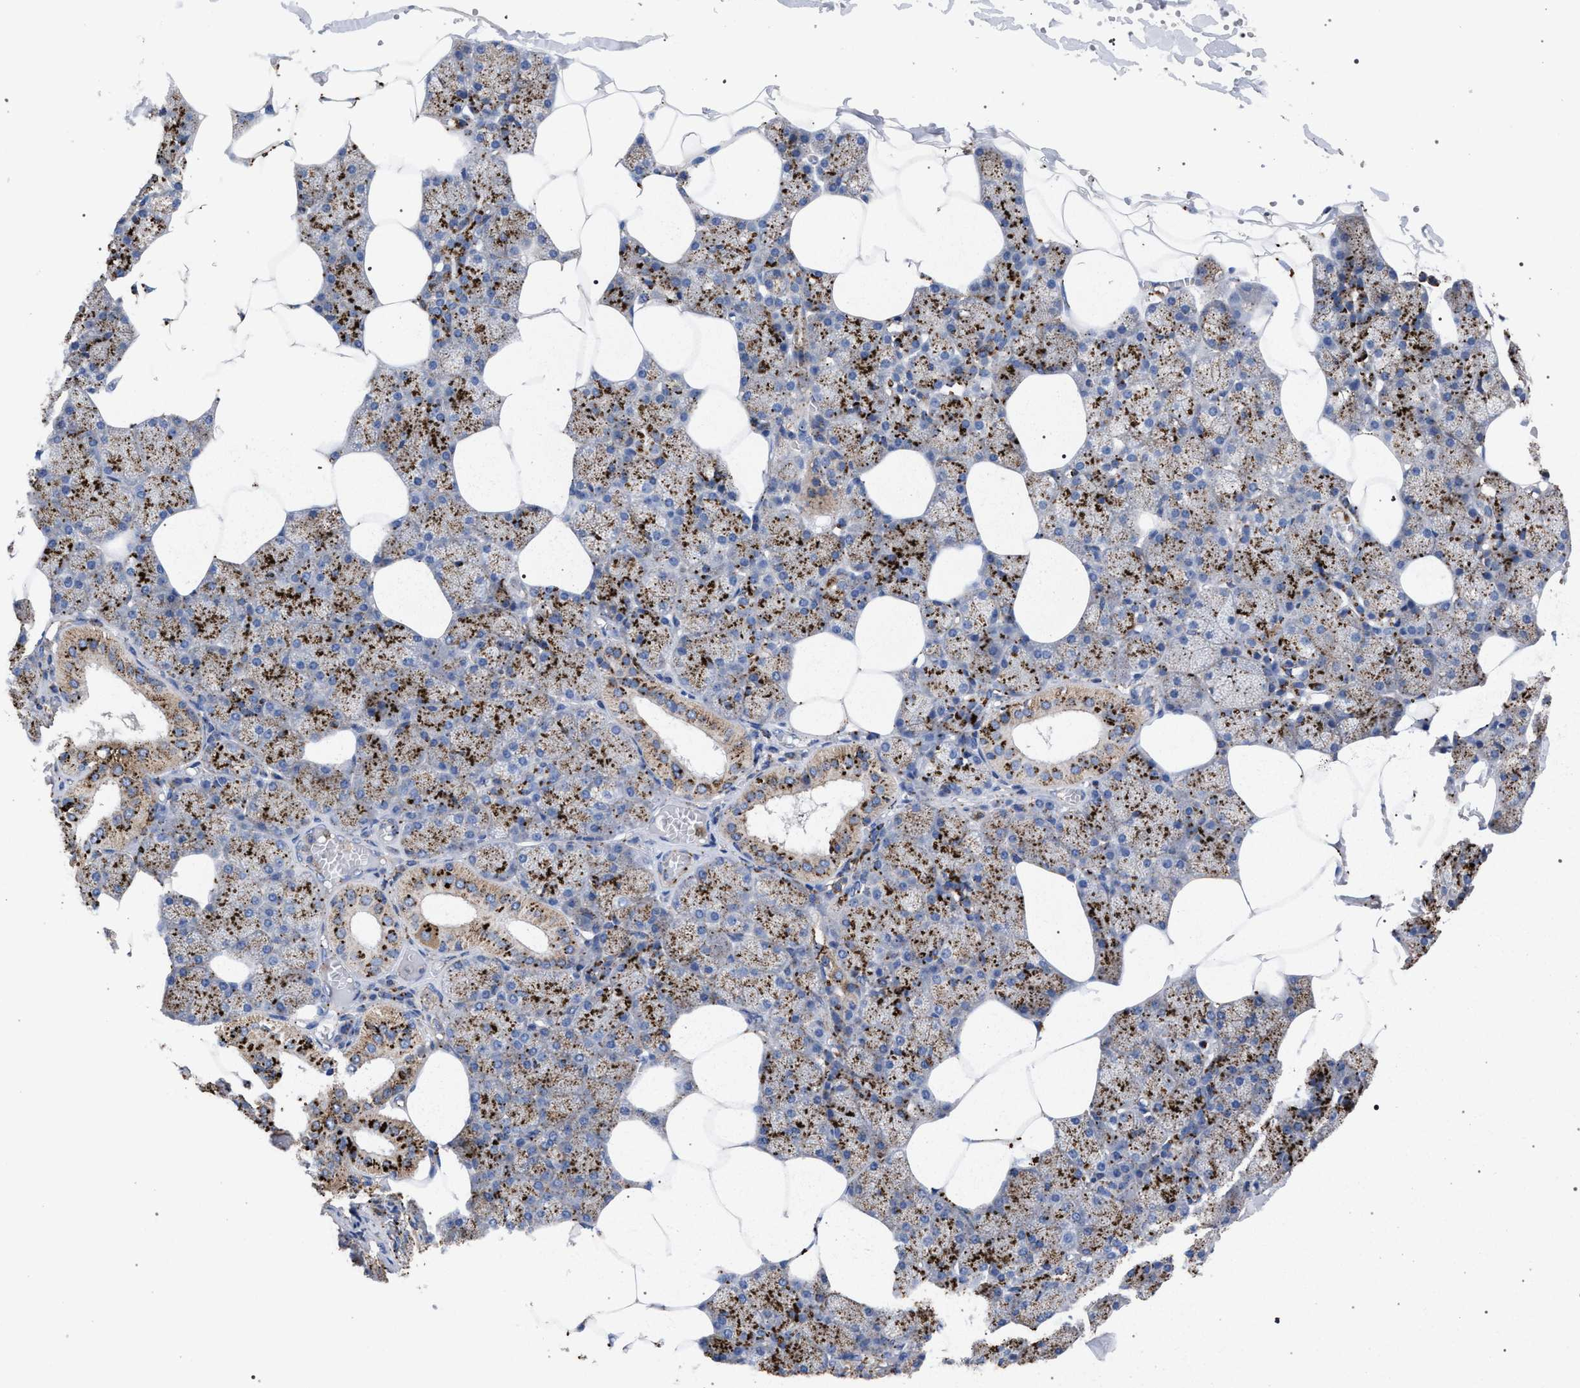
{"staining": {"intensity": "strong", "quantity": ">75%", "location": "cytoplasmic/membranous"}, "tissue": "salivary gland", "cell_type": "Glandular cells", "image_type": "normal", "snomed": [{"axis": "morphology", "description": "Normal tissue, NOS"}, {"axis": "topography", "description": "Salivary gland"}], "caption": "Immunohistochemical staining of unremarkable salivary gland demonstrates high levels of strong cytoplasmic/membranous expression in approximately >75% of glandular cells.", "gene": "PPT1", "patient": {"sex": "male", "age": 62}}